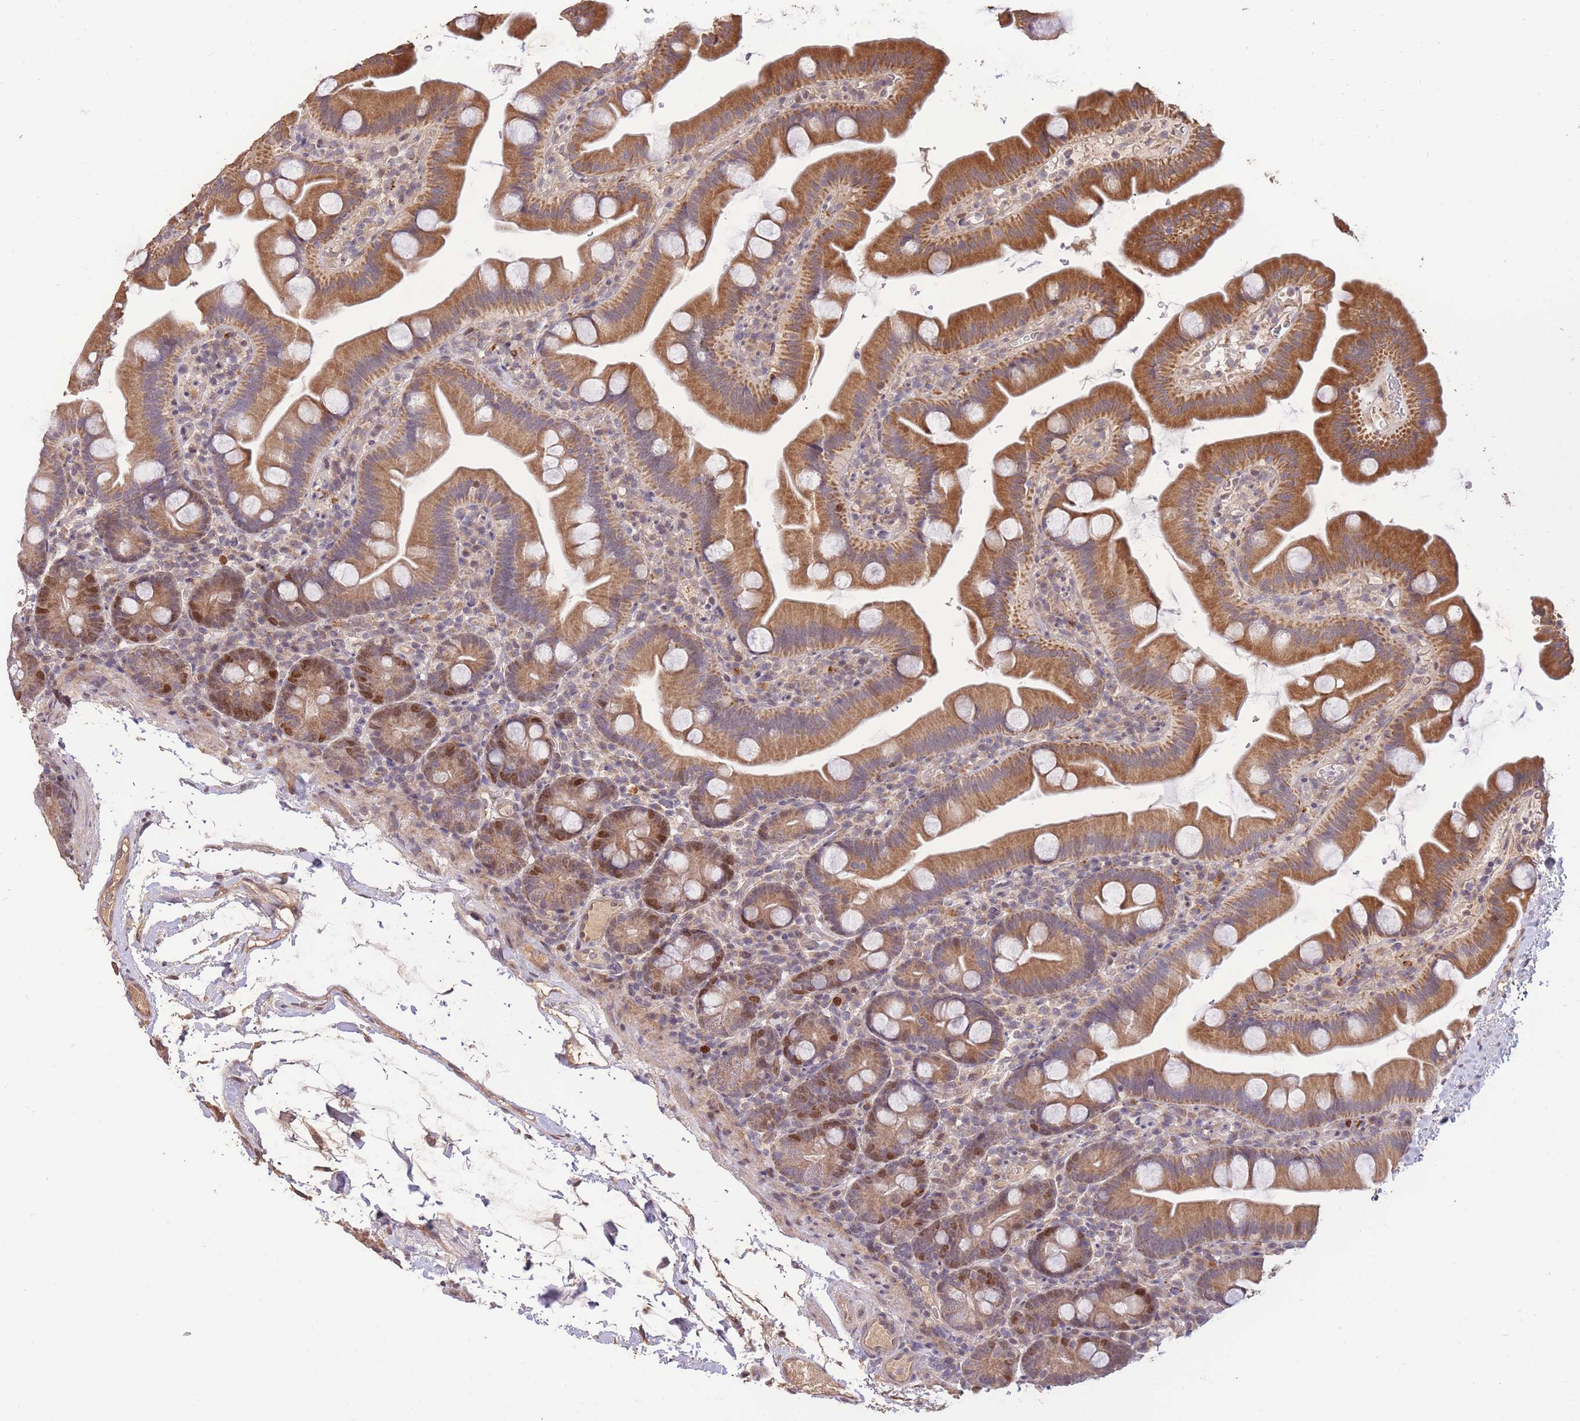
{"staining": {"intensity": "moderate", "quantity": ">75%", "location": "cytoplasmic/membranous,nuclear"}, "tissue": "small intestine", "cell_type": "Glandular cells", "image_type": "normal", "snomed": [{"axis": "morphology", "description": "Normal tissue, NOS"}, {"axis": "topography", "description": "Small intestine"}], "caption": "The photomicrograph exhibits immunohistochemical staining of normal small intestine. There is moderate cytoplasmic/membranous,nuclear positivity is appreciated in approximately >75% of glandular cells. The staining was performed using DAB to visualize the protein expression in brown, while the nuclei were stained in blue with hematoxylin (Magnification: 20x).", "gene": "RGS14", "patient": {"sex": "female", "age": 68}}